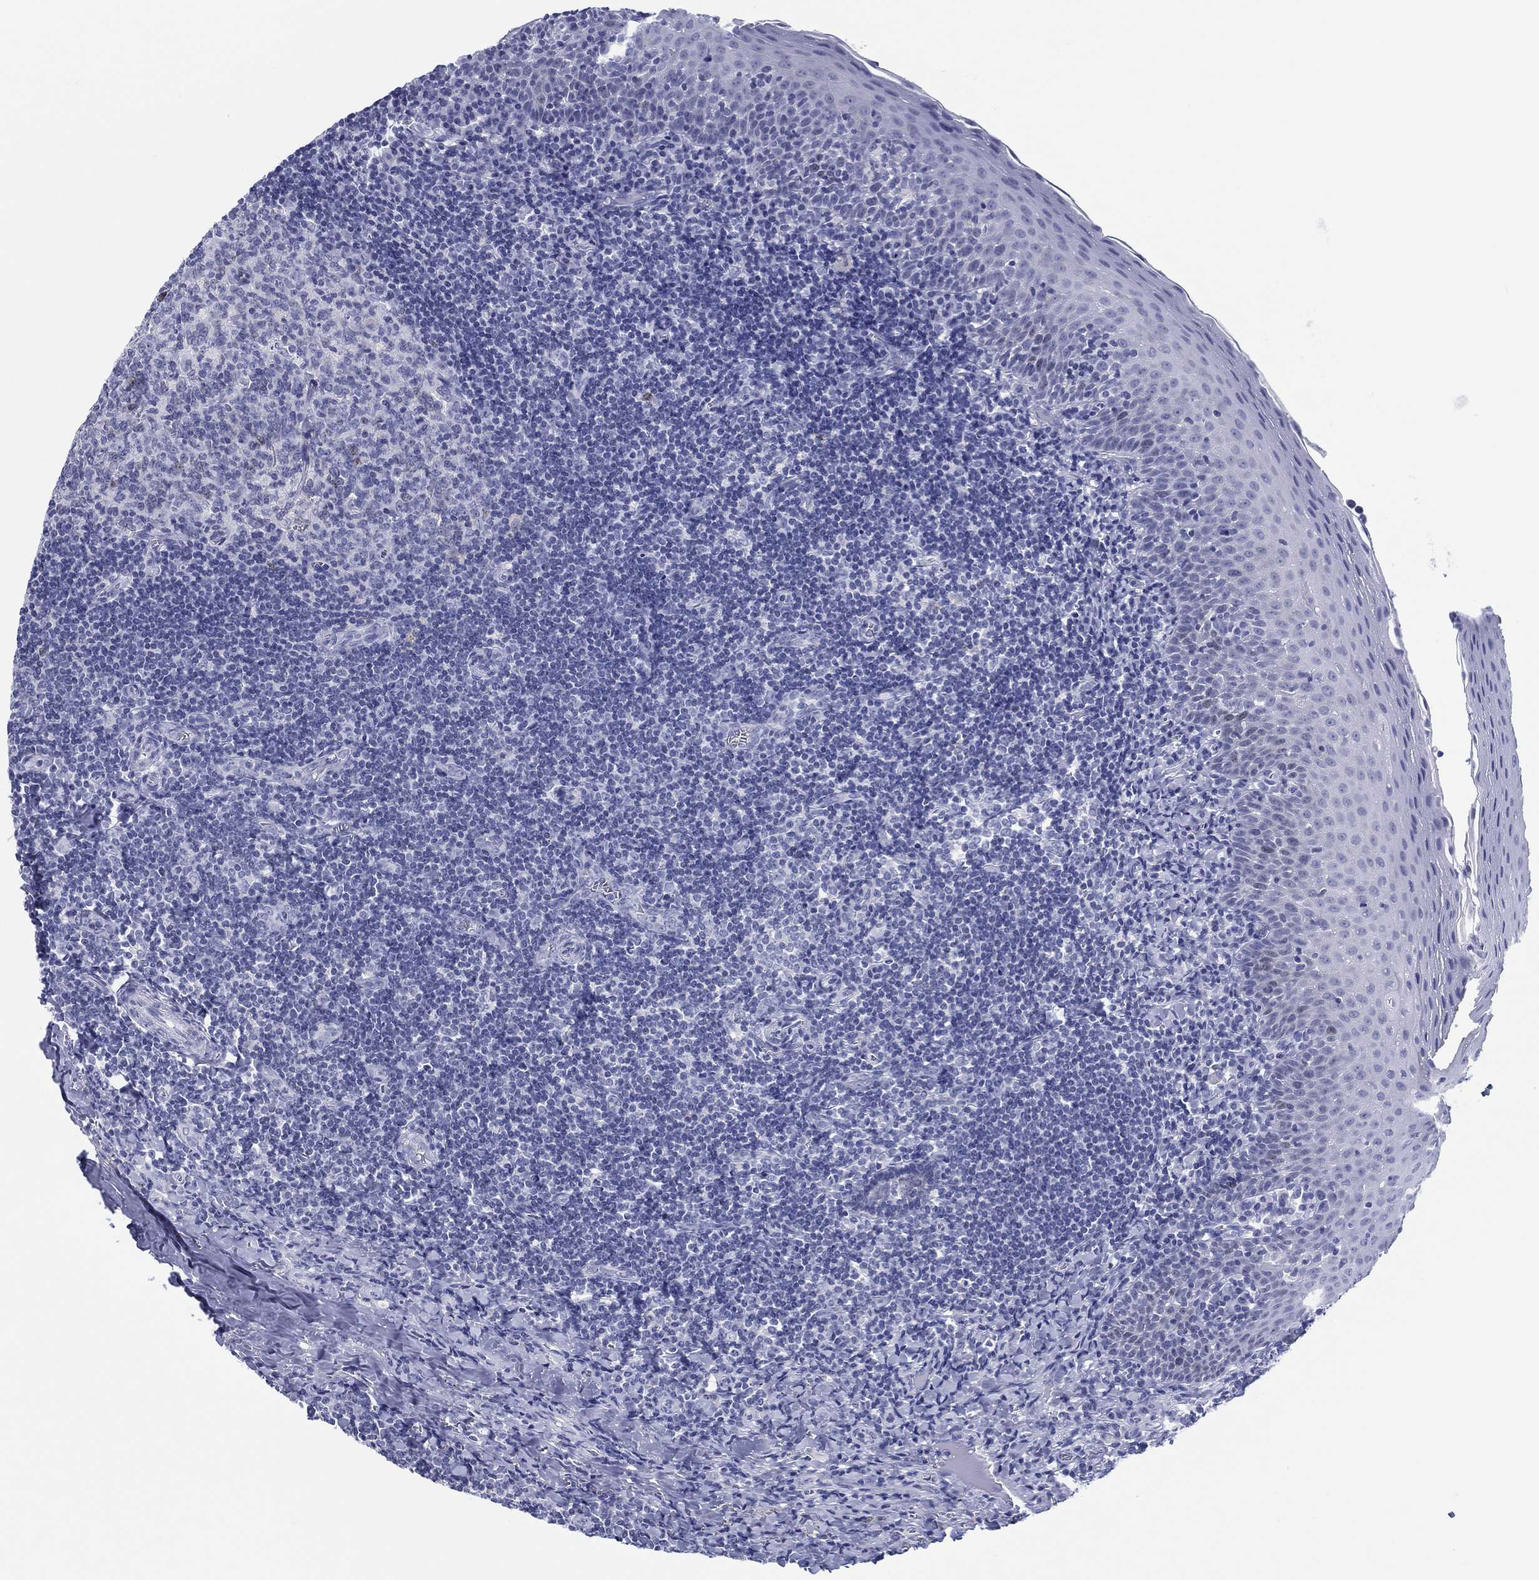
{"staining": {"intensity": "moderate", "quantity": "<25%", "location": "nuclear"}, "tissue": "tonsil", "cell_type": "Germinal center cells", "image_type": "normal", "snomed": [{"axis": "morphology", "description": "Normal tissue, NOS"}, {"axis": "morphology", "description": "Inflammation, NOS"}, {"axis": "topography", "description": "Tonsil"}], "caption": "This is a photomicrograph of immunohistochemistry (IHC) staining of benign tonsil, which shows moderate staining in the nuclear of germinal center cells.", "gene": "H1", "patient": {"sex": "female", "age": 31}}